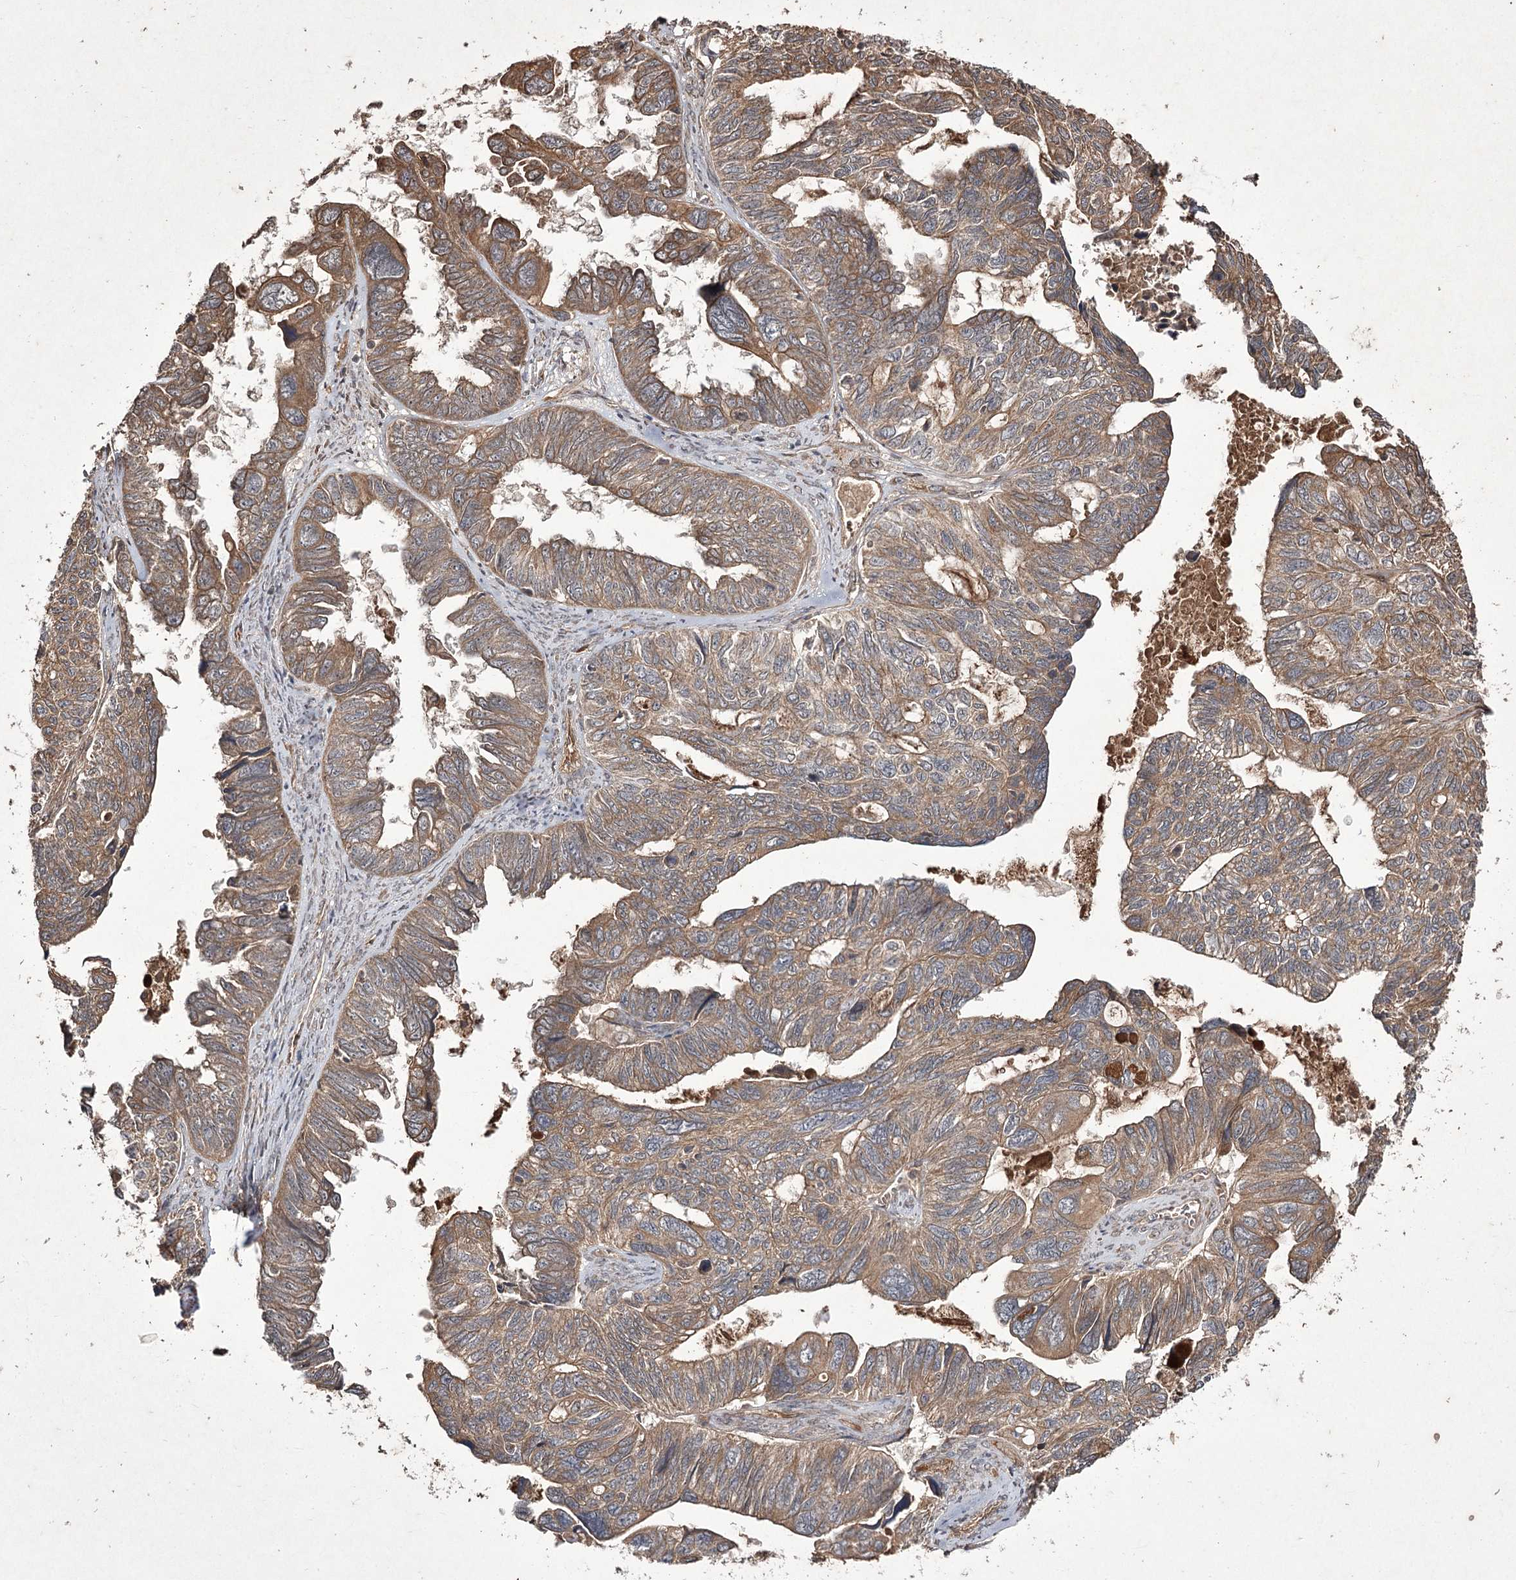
{"staining": {"intensity": "moderate", "quantity": ">75%", "location": "cytoplasmic/membranous"}, "tissue": "ovarian cancer", "cell_type": "Tumor cells", "image_type": "cancer", "snomed": [{"axis": "morphology", "description": "Cystadenocarcinoma, serous, NOS"}, {"axis": "topography", "description": "Ovary"}], "caption": "The image exhibits a brown stain indicating the presence of a protein in the cytoplasmic/membranous of tumor cells in serous cystadenocarcinoma (ovarian). (brown staining indicates protein expression, while blue staining denotes nuclei).", "gene": "FANCL", "patient": {"sex": "female", "age": 79}}